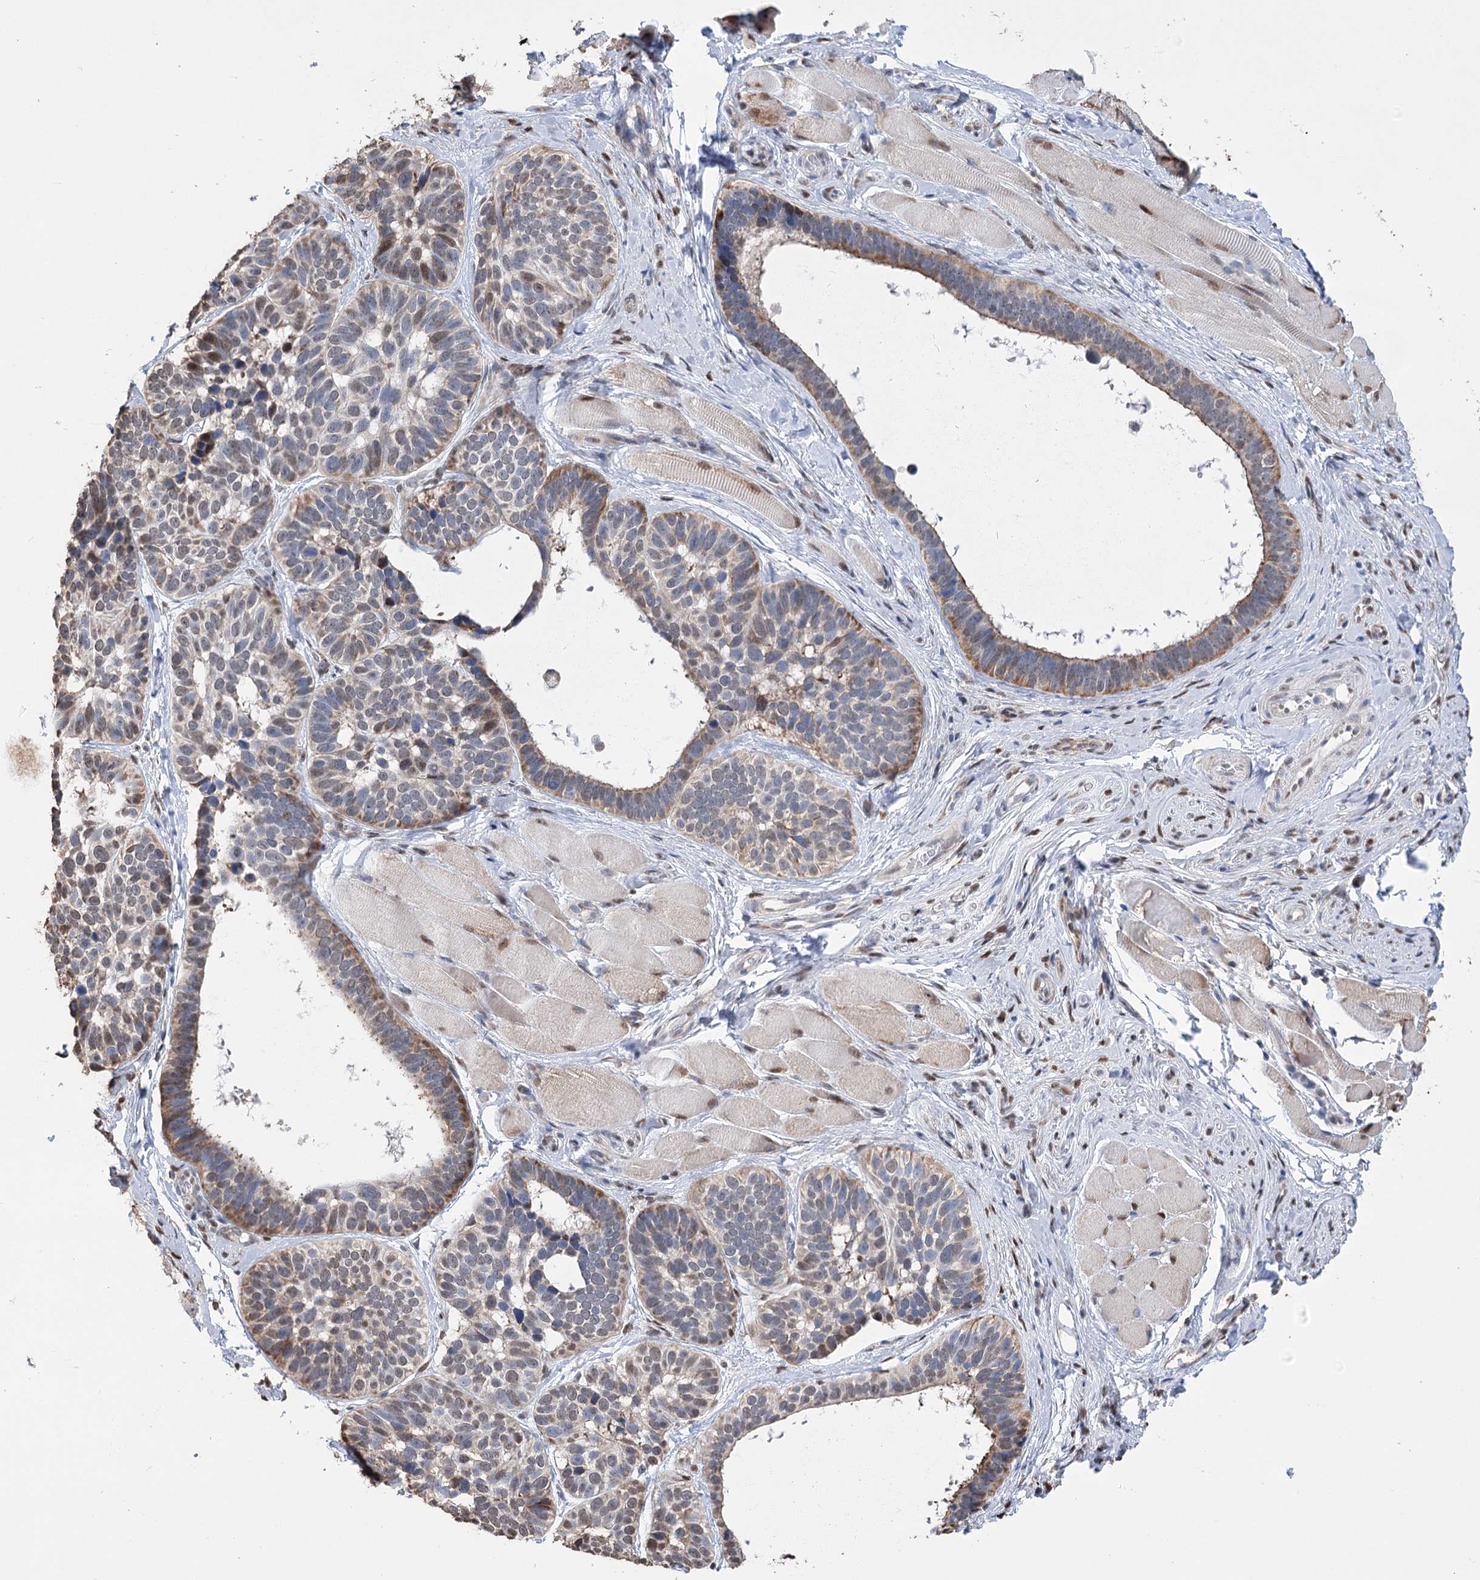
{"staining": {"intensity": "moderate", "quantity": "25%-75%", "location": "cytoplasmic/membranous"}, "tissue": "skin cancer", "cell_type": "Tumor cells", "image_type": "cancer", "snomed": [{"axis": "morphology", "description": "Basal cell carcinoma"}, {"axis": "topography", "description": "Skin"}], "caption": "Tumor cells demonstrate moderate cytoplasmic/membranous positivity in about 25%-75% of cells in skin cancer.", "gene": "NFU1", "patient": {"sex": "male", "age": 62}}